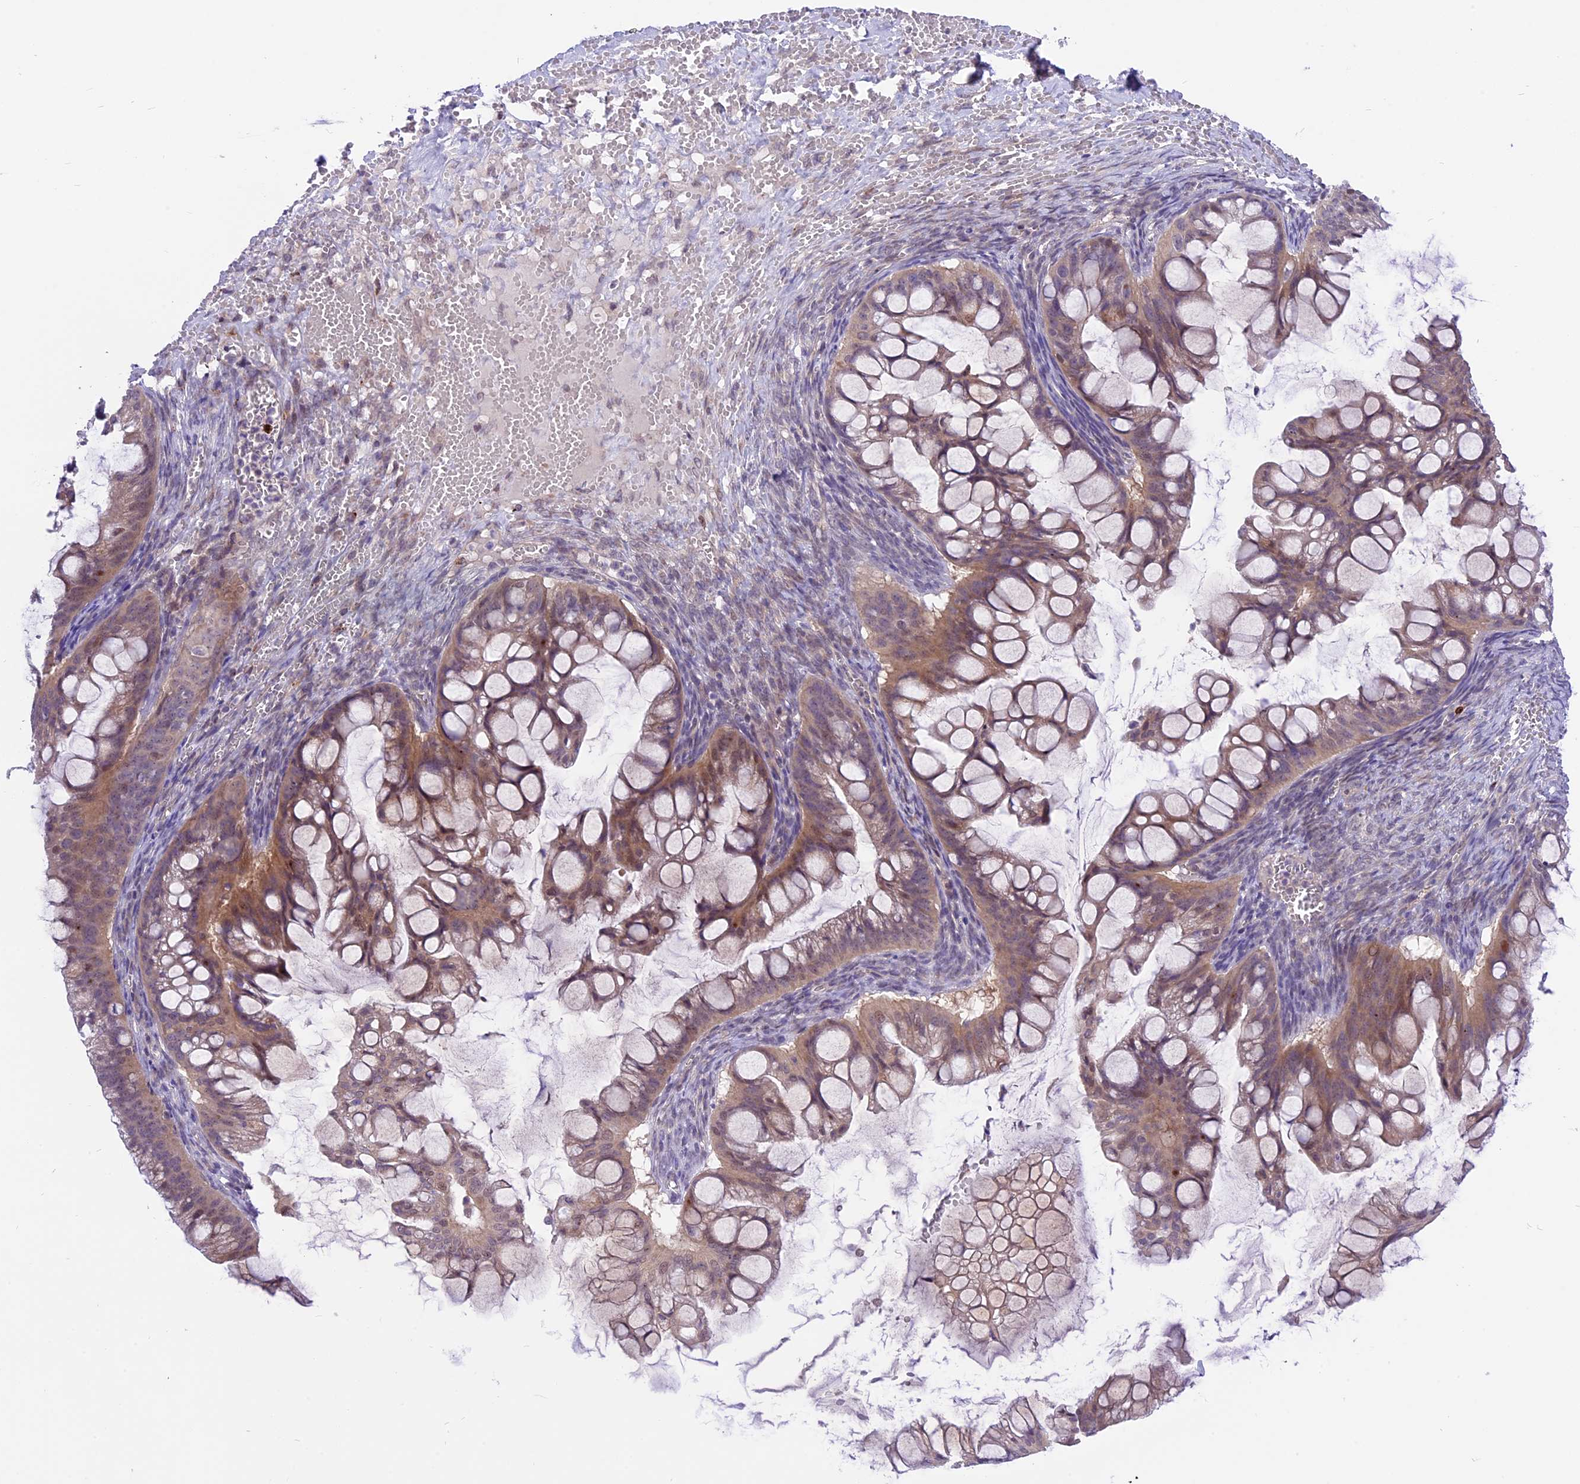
{"staining": {"intensity": "moderate", "quantity": ">75%", "location": "cytoplasmic/membranous"}, "tissue": "ovarian cancer", "cell_type": "Tumor cells", "image_type": "cancer", "snomed": [{"axis": "morphology", "description": "Cystadenocarcinoma, mucinous, NOS"}, {"axis": "topography", "description": "Ovary"}], "caption": "Ovarian cancer stained with DAB (3,3'-diaminobenzidine) IHC displays medium levels of moderate cytoplasmic/membranous expression in about >75% of tumor cells. (Stains: DAB (3,3'-diaminobenzidine) in brown, nuclei in blue, Microscopy: brightfield microscopy at high magnification).", "gene": "SPRED1", "patient": {"sex": "female", "age": 73}}